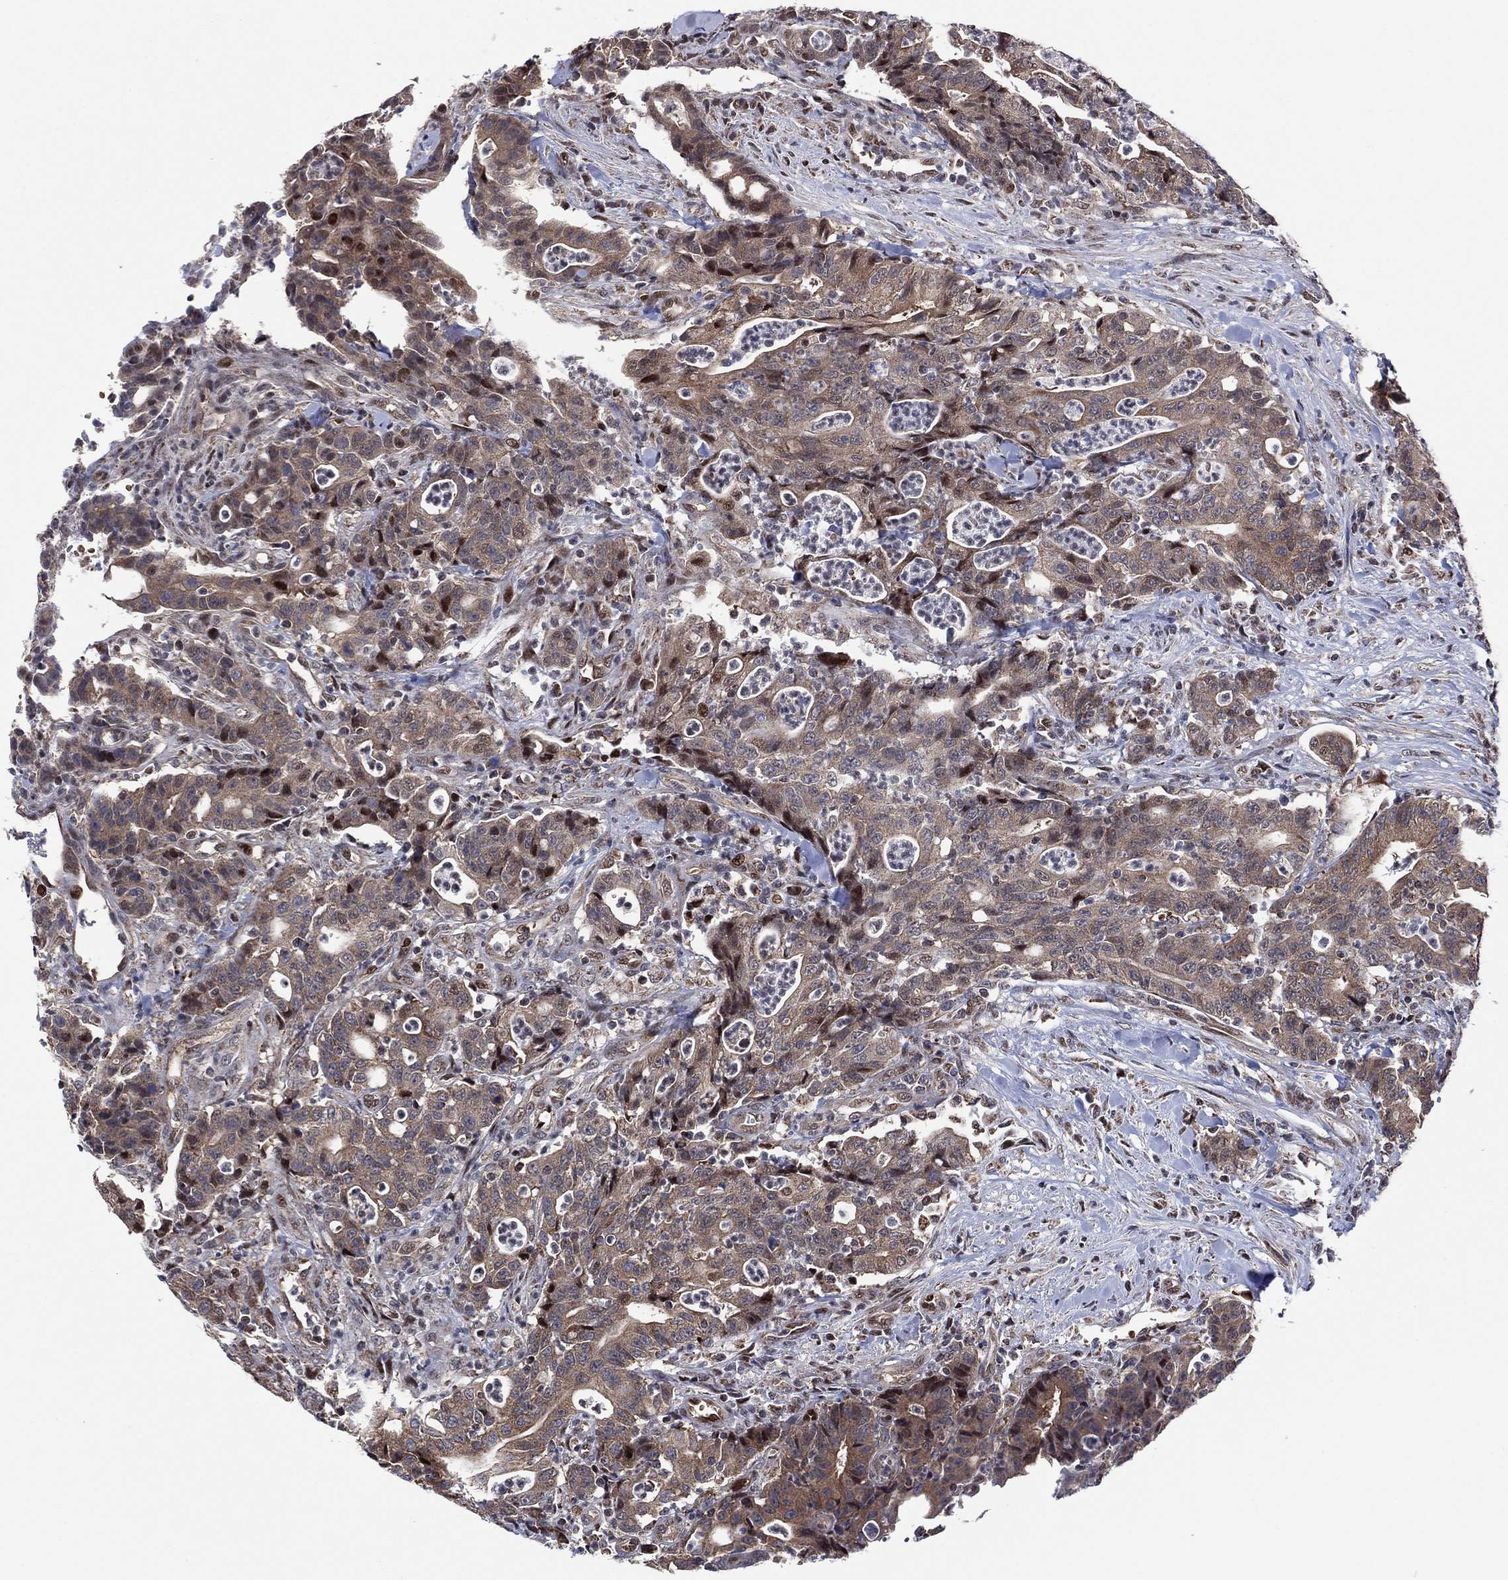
{"staining": {"intensity": "weak", "quantity": ">75%", "location": "cytoplasmic/membranous"}, "tissue": "colorectal cancer", "cell_type": "Tumor cells", "image_type": "cancer", "snomed": [{"axis": "morphology", "description": "Adenocarcinoma, NOS"}, {"axis": "topography", "description": "Colon"}], "caption": "IHC image of human colorectal cancer stained for a protein (brown), which displays low levels of weak cytoplasmic/membranous expression in about >75% of tumor cells.", "gene": "PIDD1", "patient": {"sex": "male", "age": 70}}